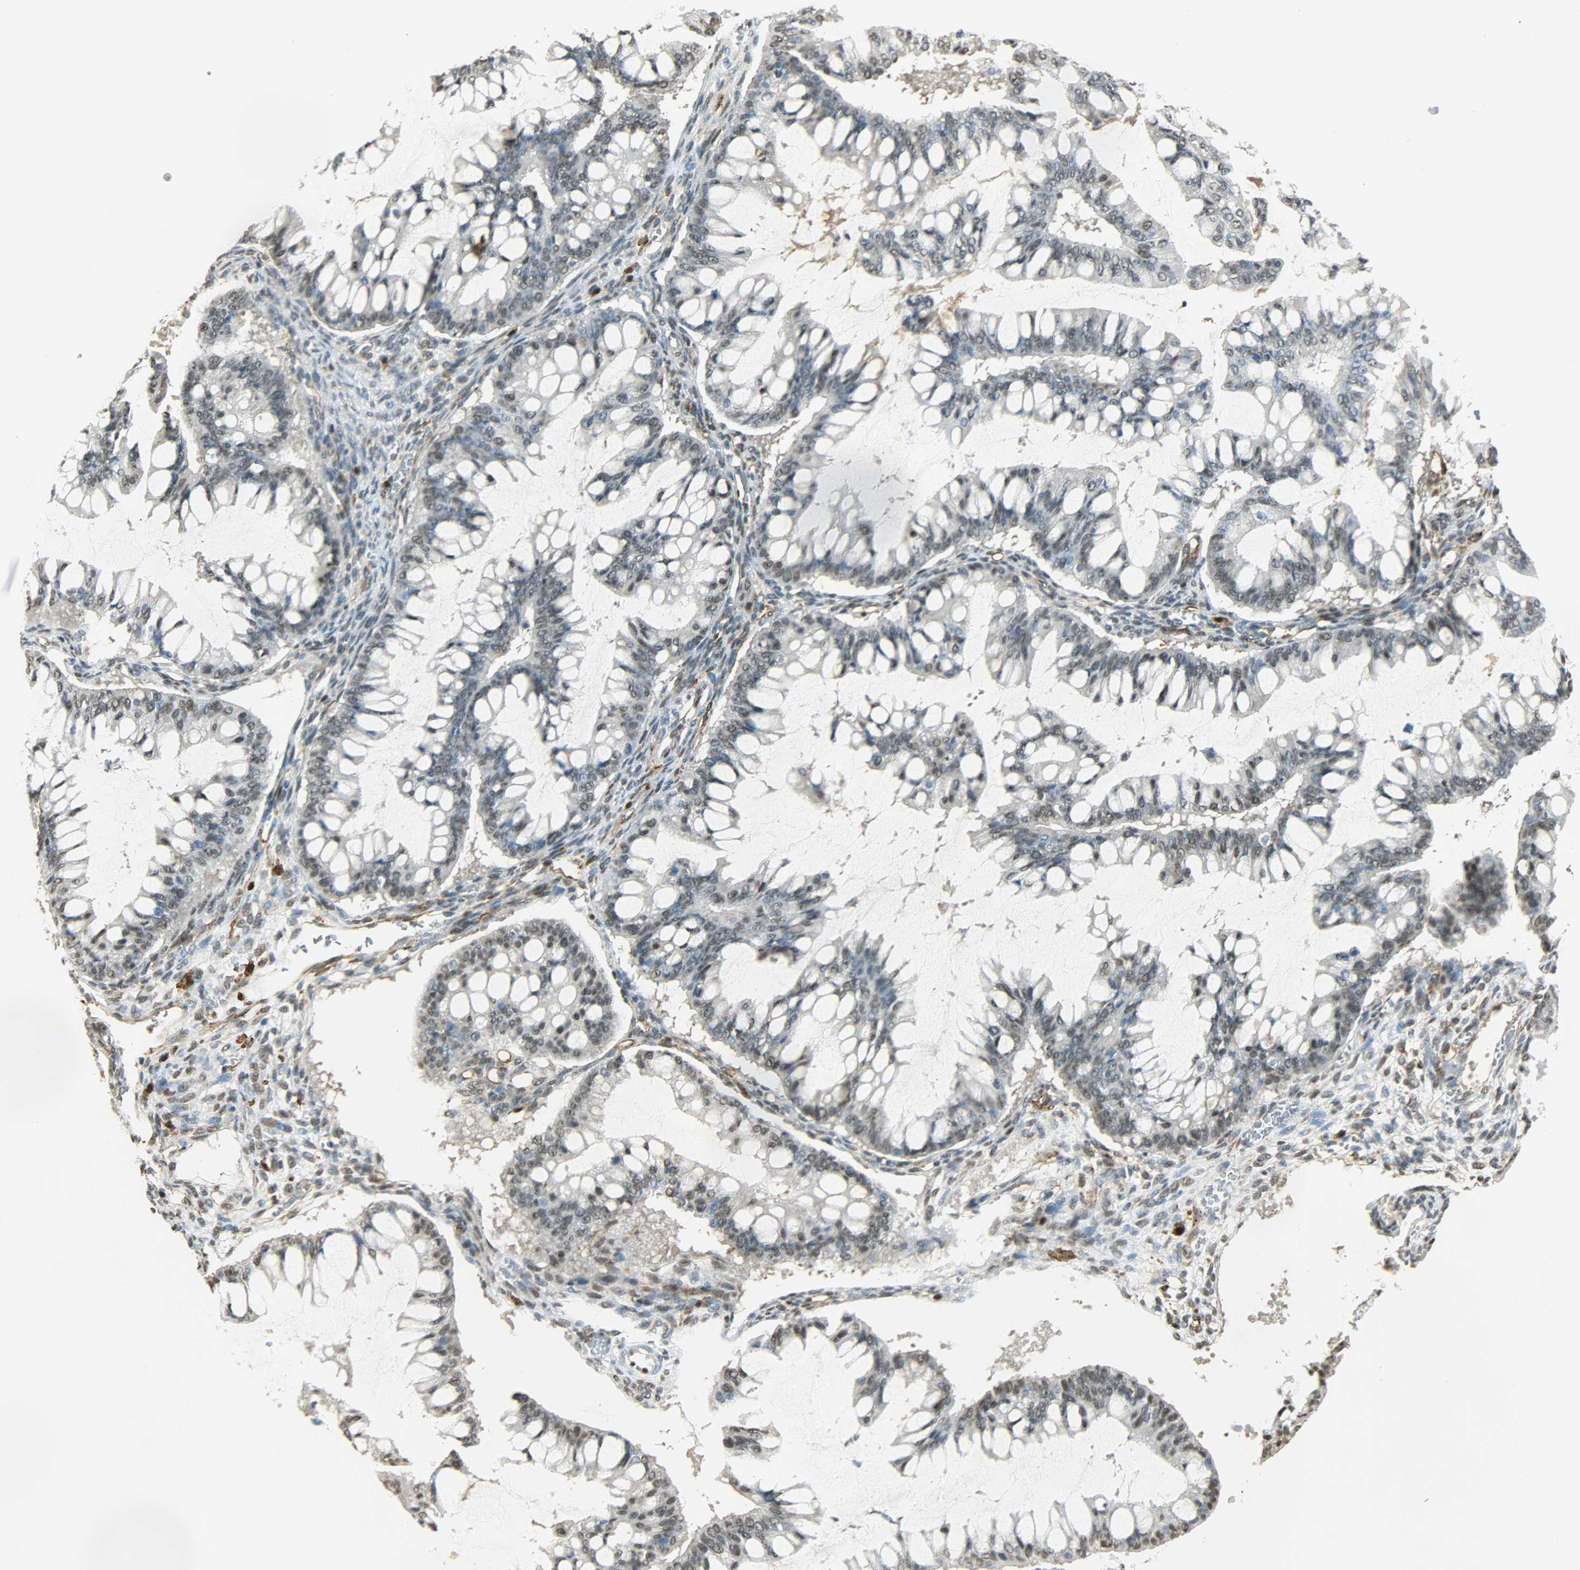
{"staining": {"intensity": "weak", "quantity": ">75%", "location": "nuclear"}, "tissue": "ovarian cancer", "cell_type": "Tumor cells", "image_type": "cancer", "snomed": [{"axis": "morphology", "description": "Cystadenocarcinoma, mucinous, NOS"}, {"axis": "topography", "description": "Ovary"}], "caption": "Human ovarian cancer stained for a protein (brown) exhibits weak nuclear positive staining in approximately >75% of tumor cells.", "gene": "NGFR", "patient": {"sex": "female", "age": 73}}